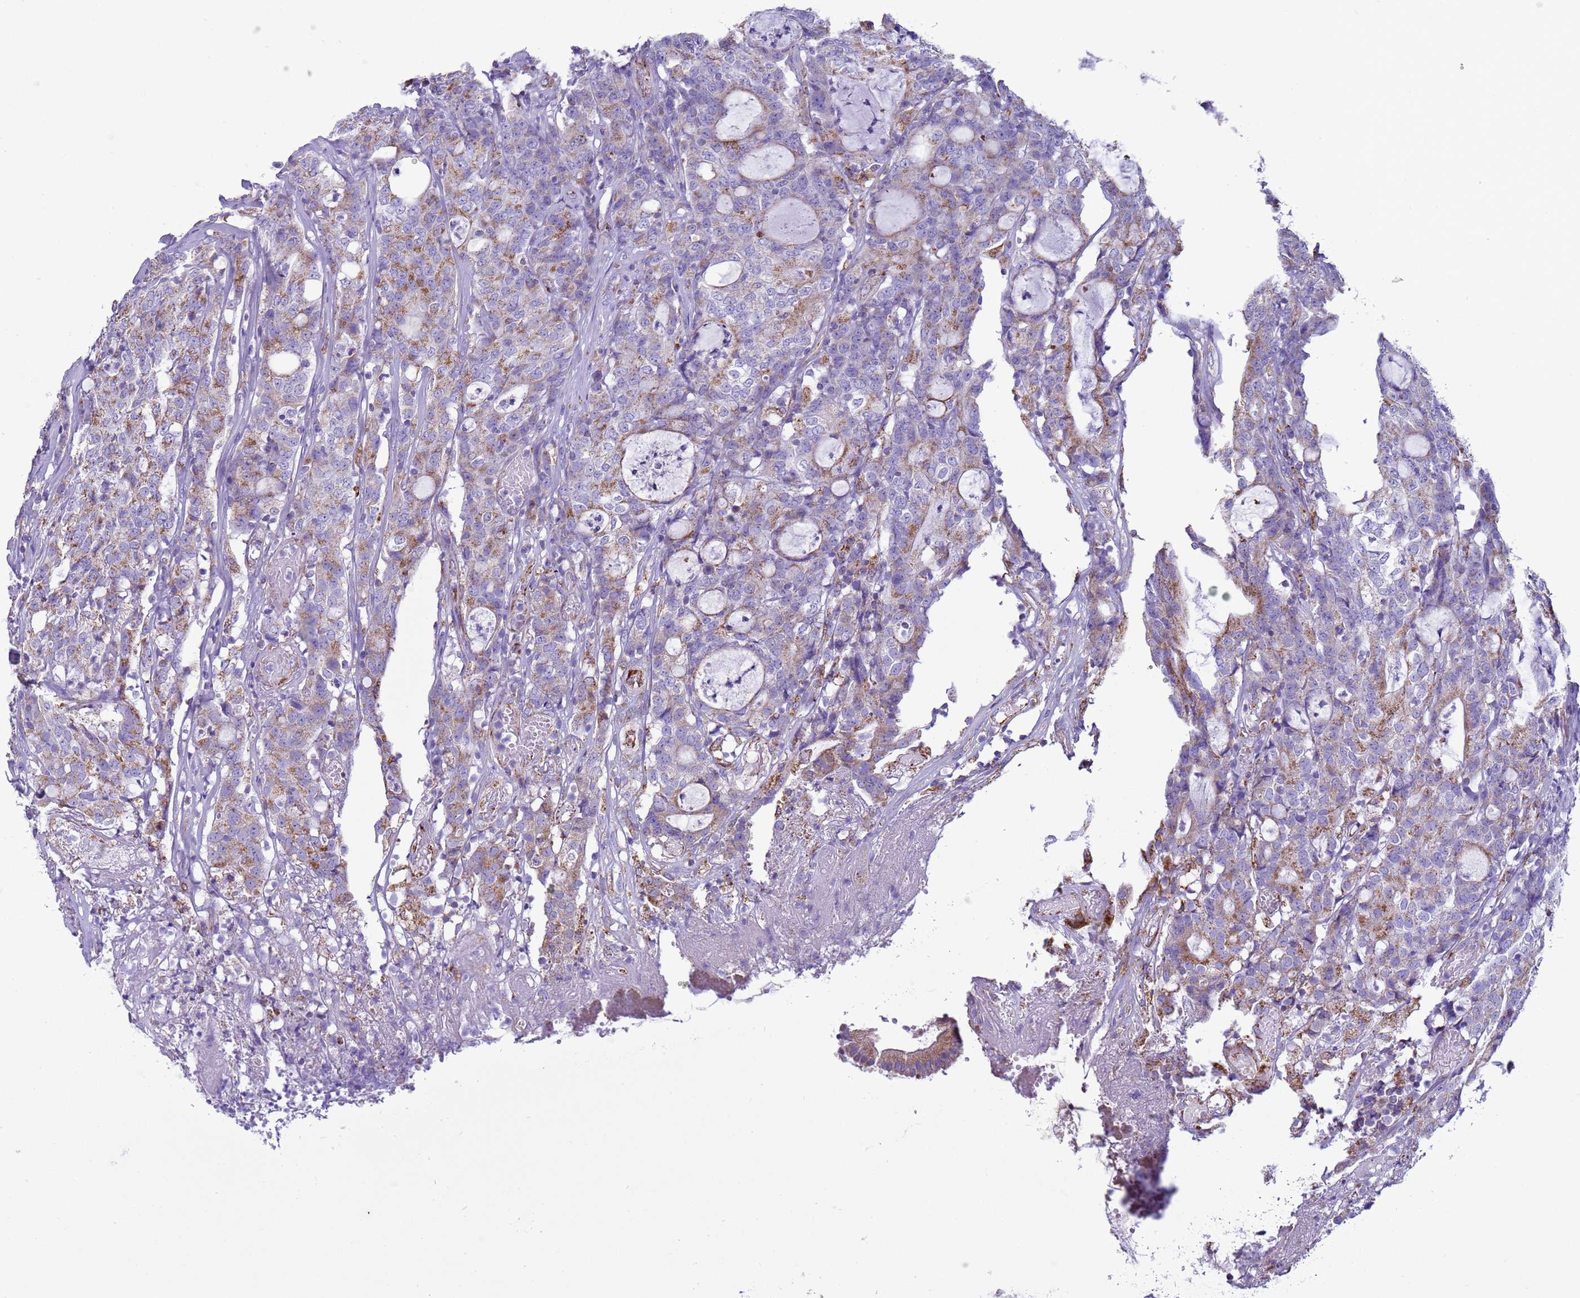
{"staining": {"intensity": "moderate", "quantity": ">75%", "location": "cytoplasmic/membranous"}, "tissue": "colorectal cancer", "cell_type": "Tumor cells", "image_type": "cancer", "snomed": [{"axis": "morphology", "description": "Adenocarcinoma, NOS"}, {"axis": "topography", "description": "Colon"}], "caption": "This image demonstrates colorectal cancer (adenocarcinoma) stained with immunohistochemistry (IHC) to label a protein in brown. The cytoplasmic/membranous of tumor cells show moderate positivity for the protein. Nuclei are counter-stained blue.", "gene": "NCALD", "patient": {"sex": "male", "age": 83}}